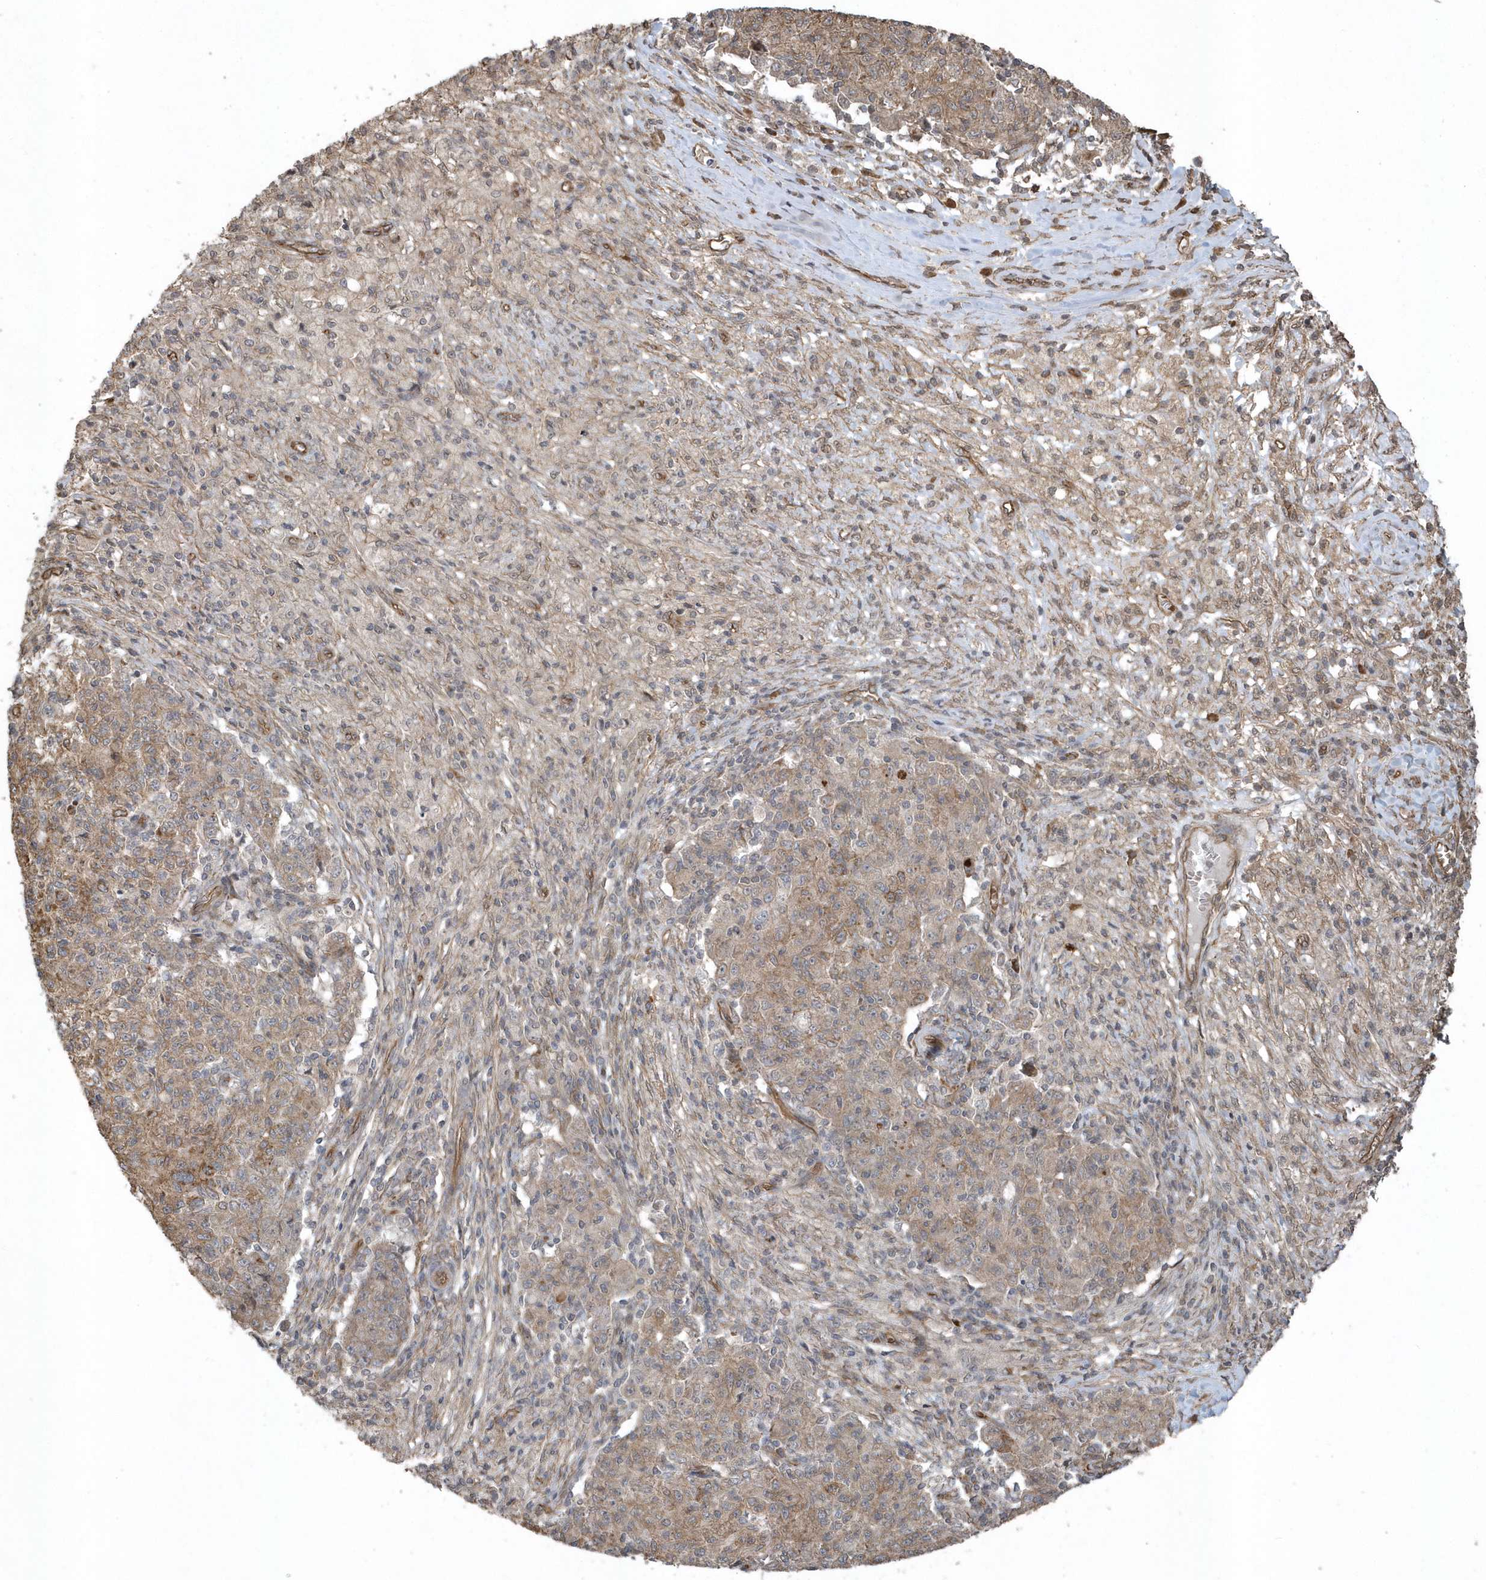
{"staining": {"intensity": "moderate", "quantity": ">75%", "location": "cytoplasmic/membranous"}, "tissue": "ovarian cancer", "cell_type": "Tumor cells", "image_type": "cancer", "snomed": [{"axis": "morphology", "description": "Carcinoma, endometroid"}, {"axis": "topography", "description": "Ovary"}], "caption": "About >75% of tumor cells in human endometroid carcinoma (ovarian) reveal moderate cytoplasmic/membranous protein expression as visualized by brown immunohistochemical staining.", "gene": "HERPUD1", "patient": {"sex": "female", "age": 42}}